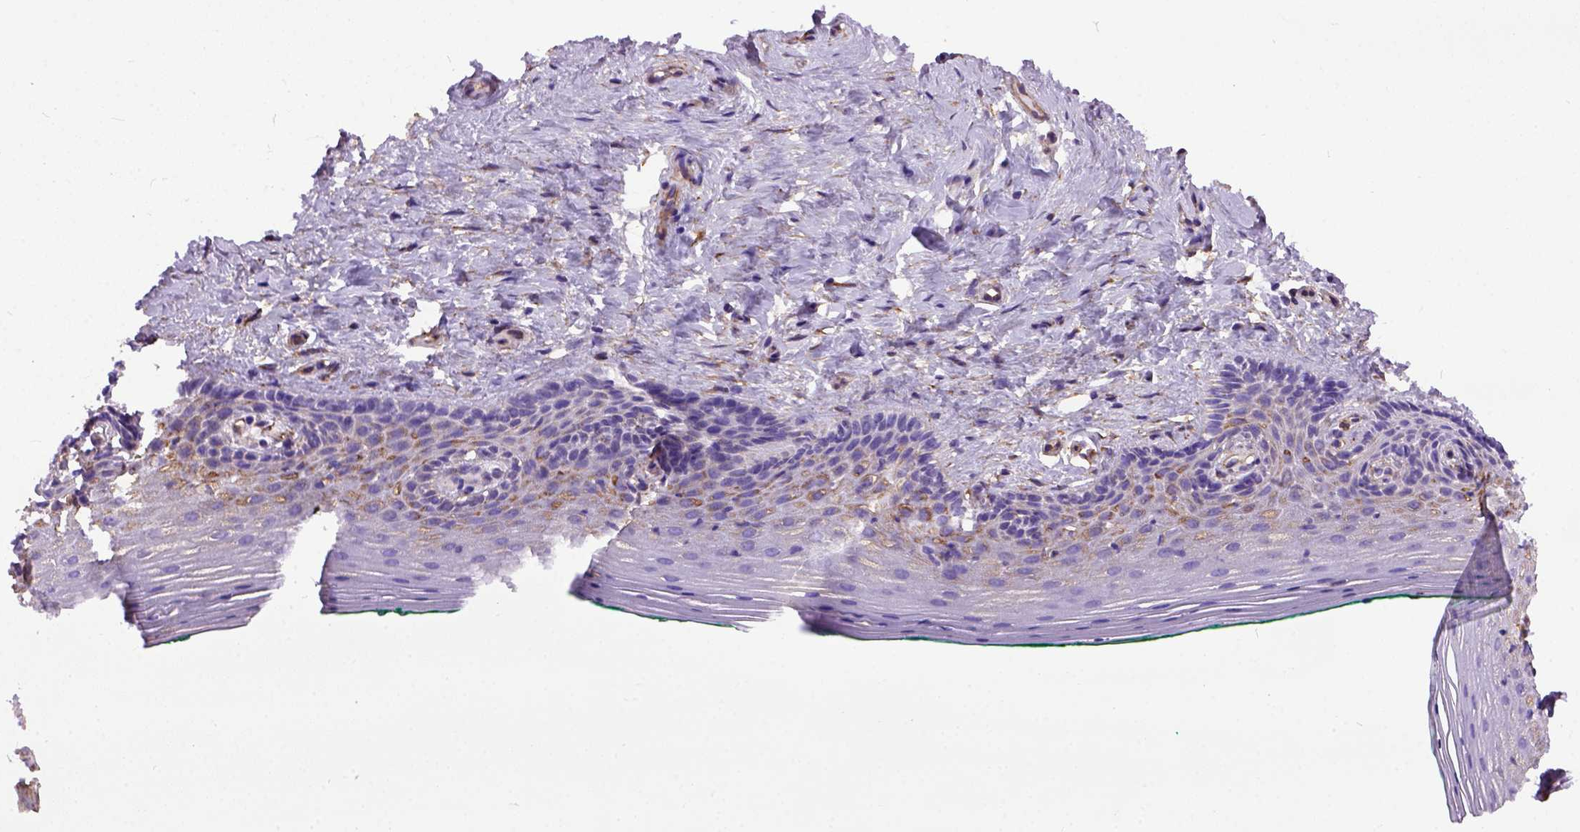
{"staining": {"intensity": "weak", "quantity": "25%-75%", "location": "cytoplasmic/membranous"}, "tissue": "vagina", "cell_type": "Squamous epithelial cells", "image_type": "normal", "snomed": [{"axis": "morphology", "description": "Normal tissue, NOS"}, {"axis": "topography", "description": "Vagina"}], "caption": "A brown stain labels weak cytoplasmic/membranous staining of a protein in squamous epithelial cells of benign human vagina. (IHC, brightfield microscopy, high magnification).", "gene": "MVP", "patient": {"sex": "female", "age": 45}}